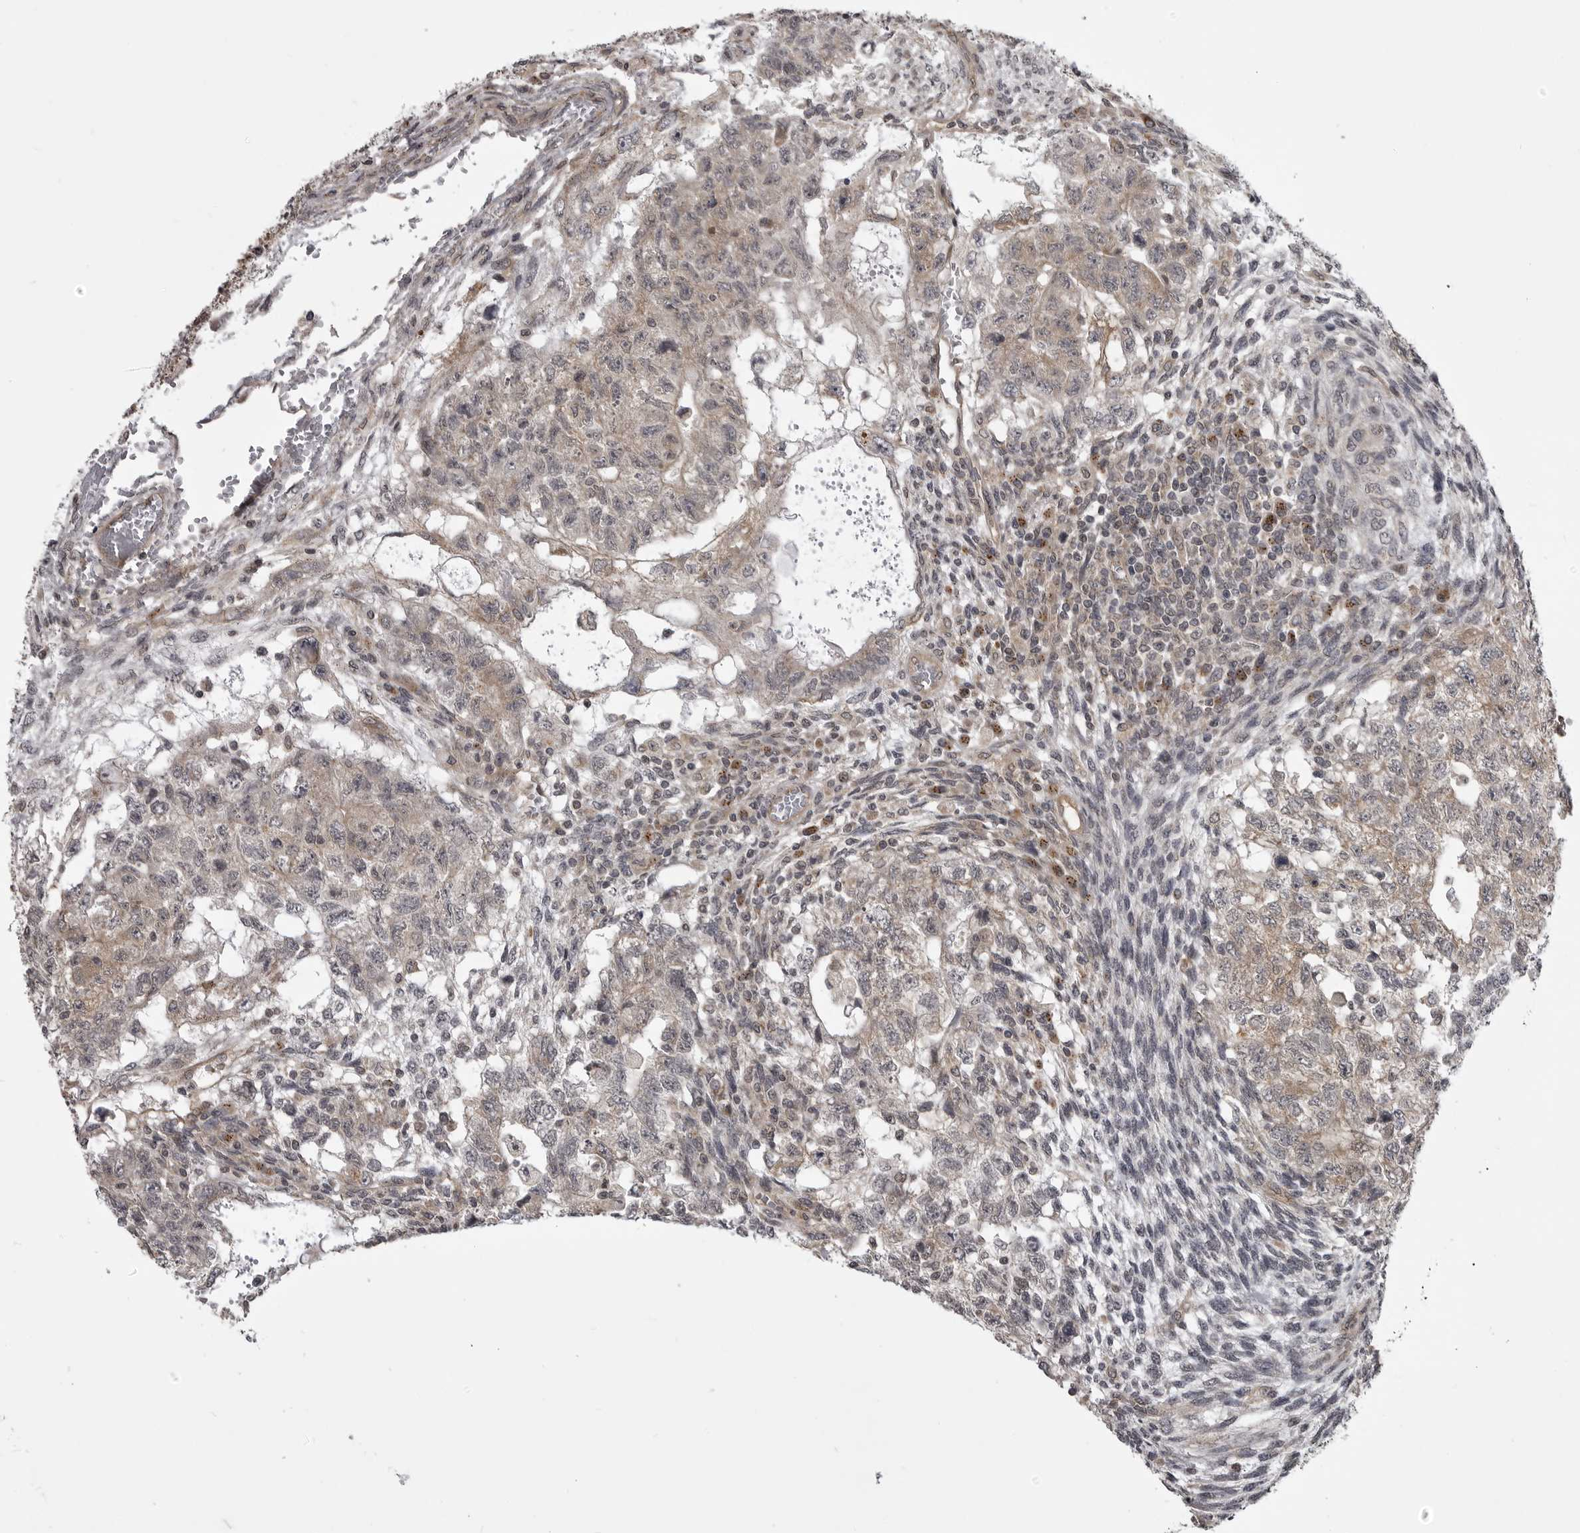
{"staining": {"intensity": "weak", "quantity": "25%-75%", "location": "cytoplasmic/membranous"}, "tissue": "testis cancer", "cell_type": "Tumor cells", "image_type": "cancer", "snomed": [{"axis": "morphology", "description": "Normal tissue, NOS"}, {"axis": "morphology", "description": "Carcinoma, Embryonal, NOS"}, {"axis": "topography", "description": "Testis"}], "caption": "The immunohistochemical stain shows weak cytoplasmic/membranous positivity in tumor cells of testis cancer tissue.", "gene": "SNX16", "patient": {"sex": "male", "age": 36}}